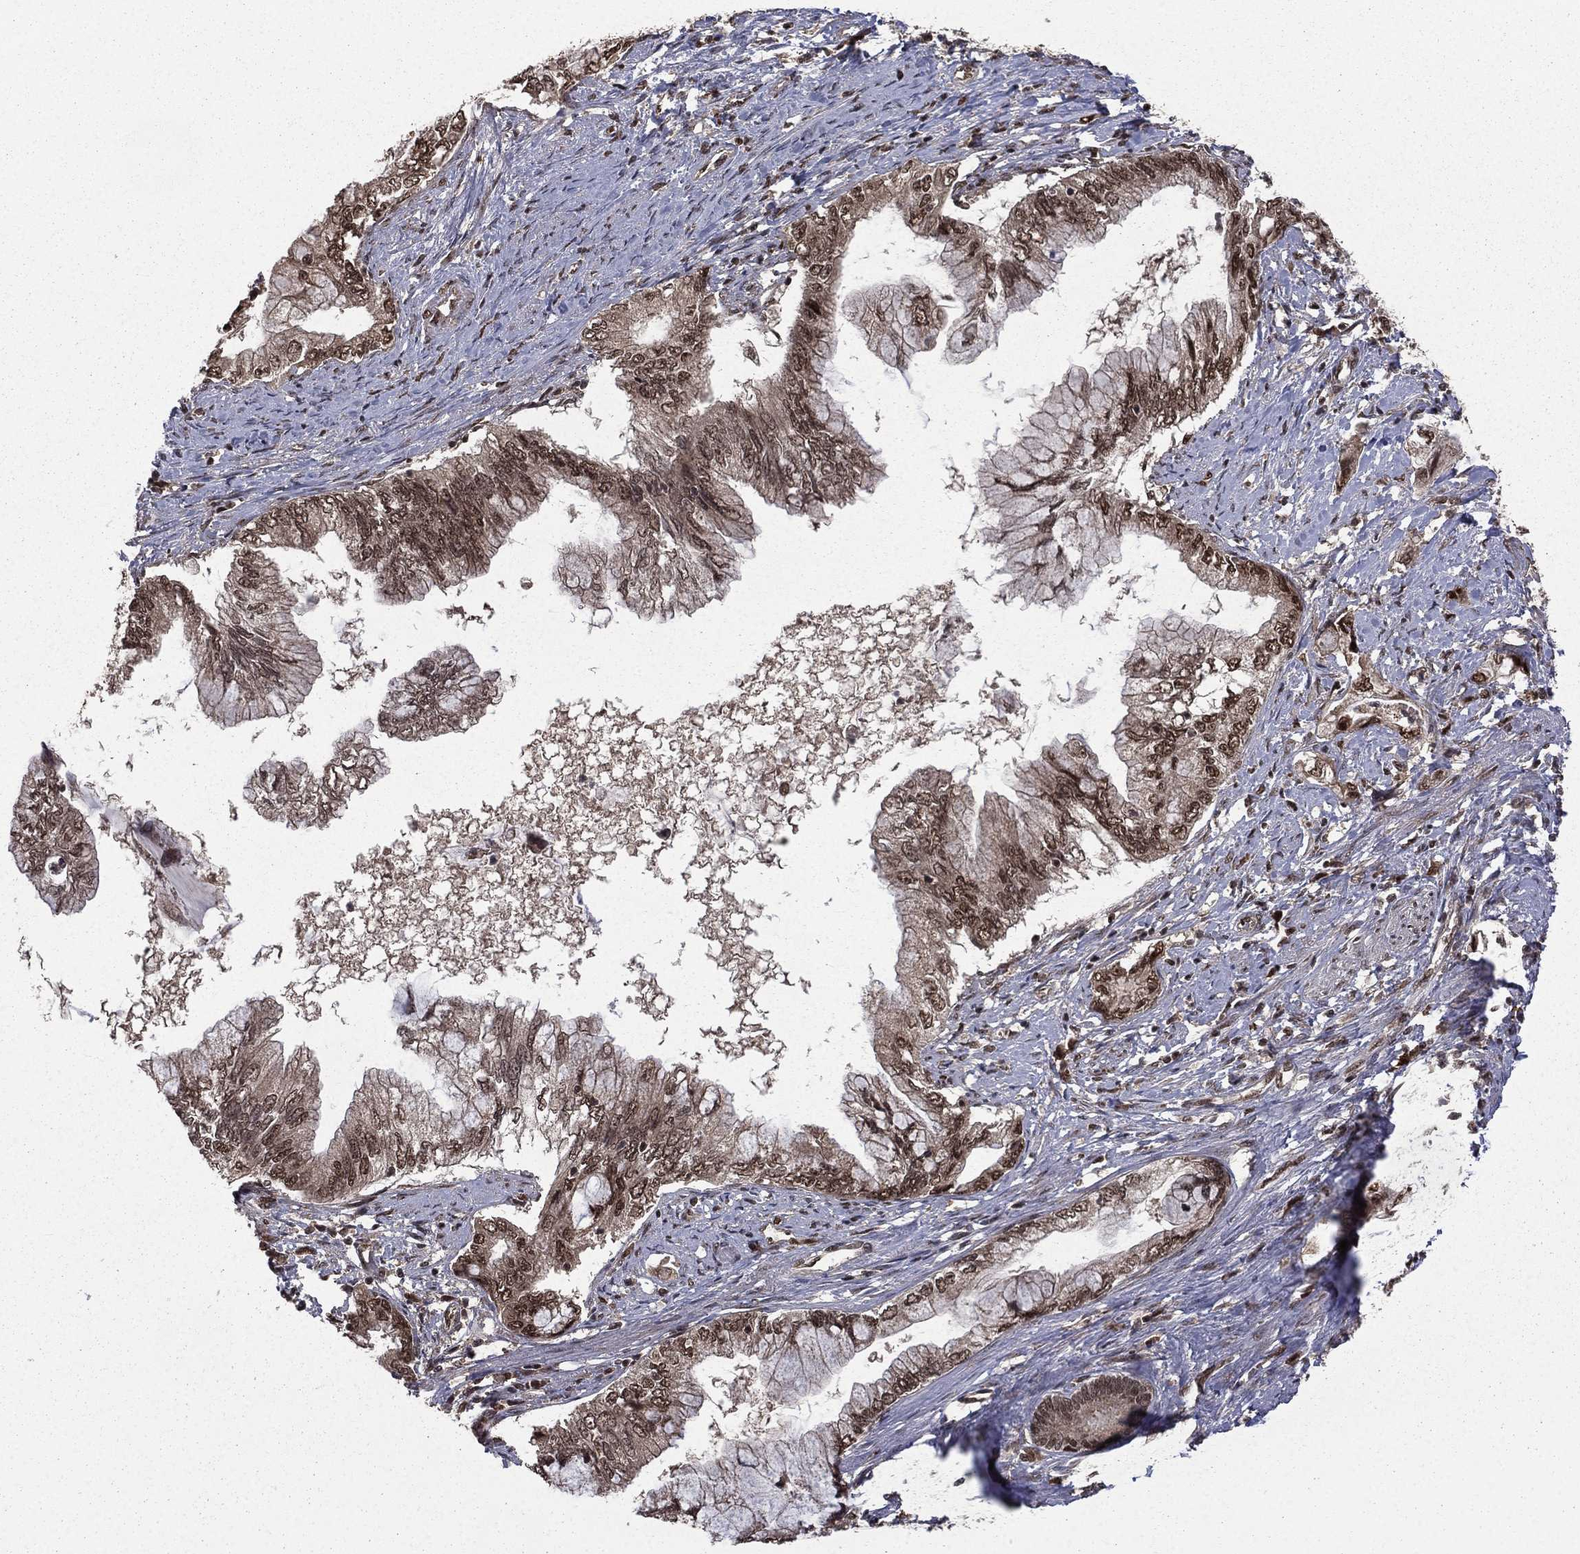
{"staining": {"intensity": "strong", "quantity": "25%-75%", "location": "nuclear"}, "tissue": "pancreatic cancer", "cell_type": "Tumor cells", "image_type": "cancer", "snomed": [{"axis": "morphology", "description": "Adenocarcinoma, NOS"}, {"axis": "topography", "description": "Pancreas"}], "caption": "This is a photomicrograph of immunohistochemistry staining of pancreatic cancer (adenocarcinoma), which shows strong positivity in the nuclear of tumor cells.", "gene": "JMJD6", "patient": {"sex": "female", "age": 73}}